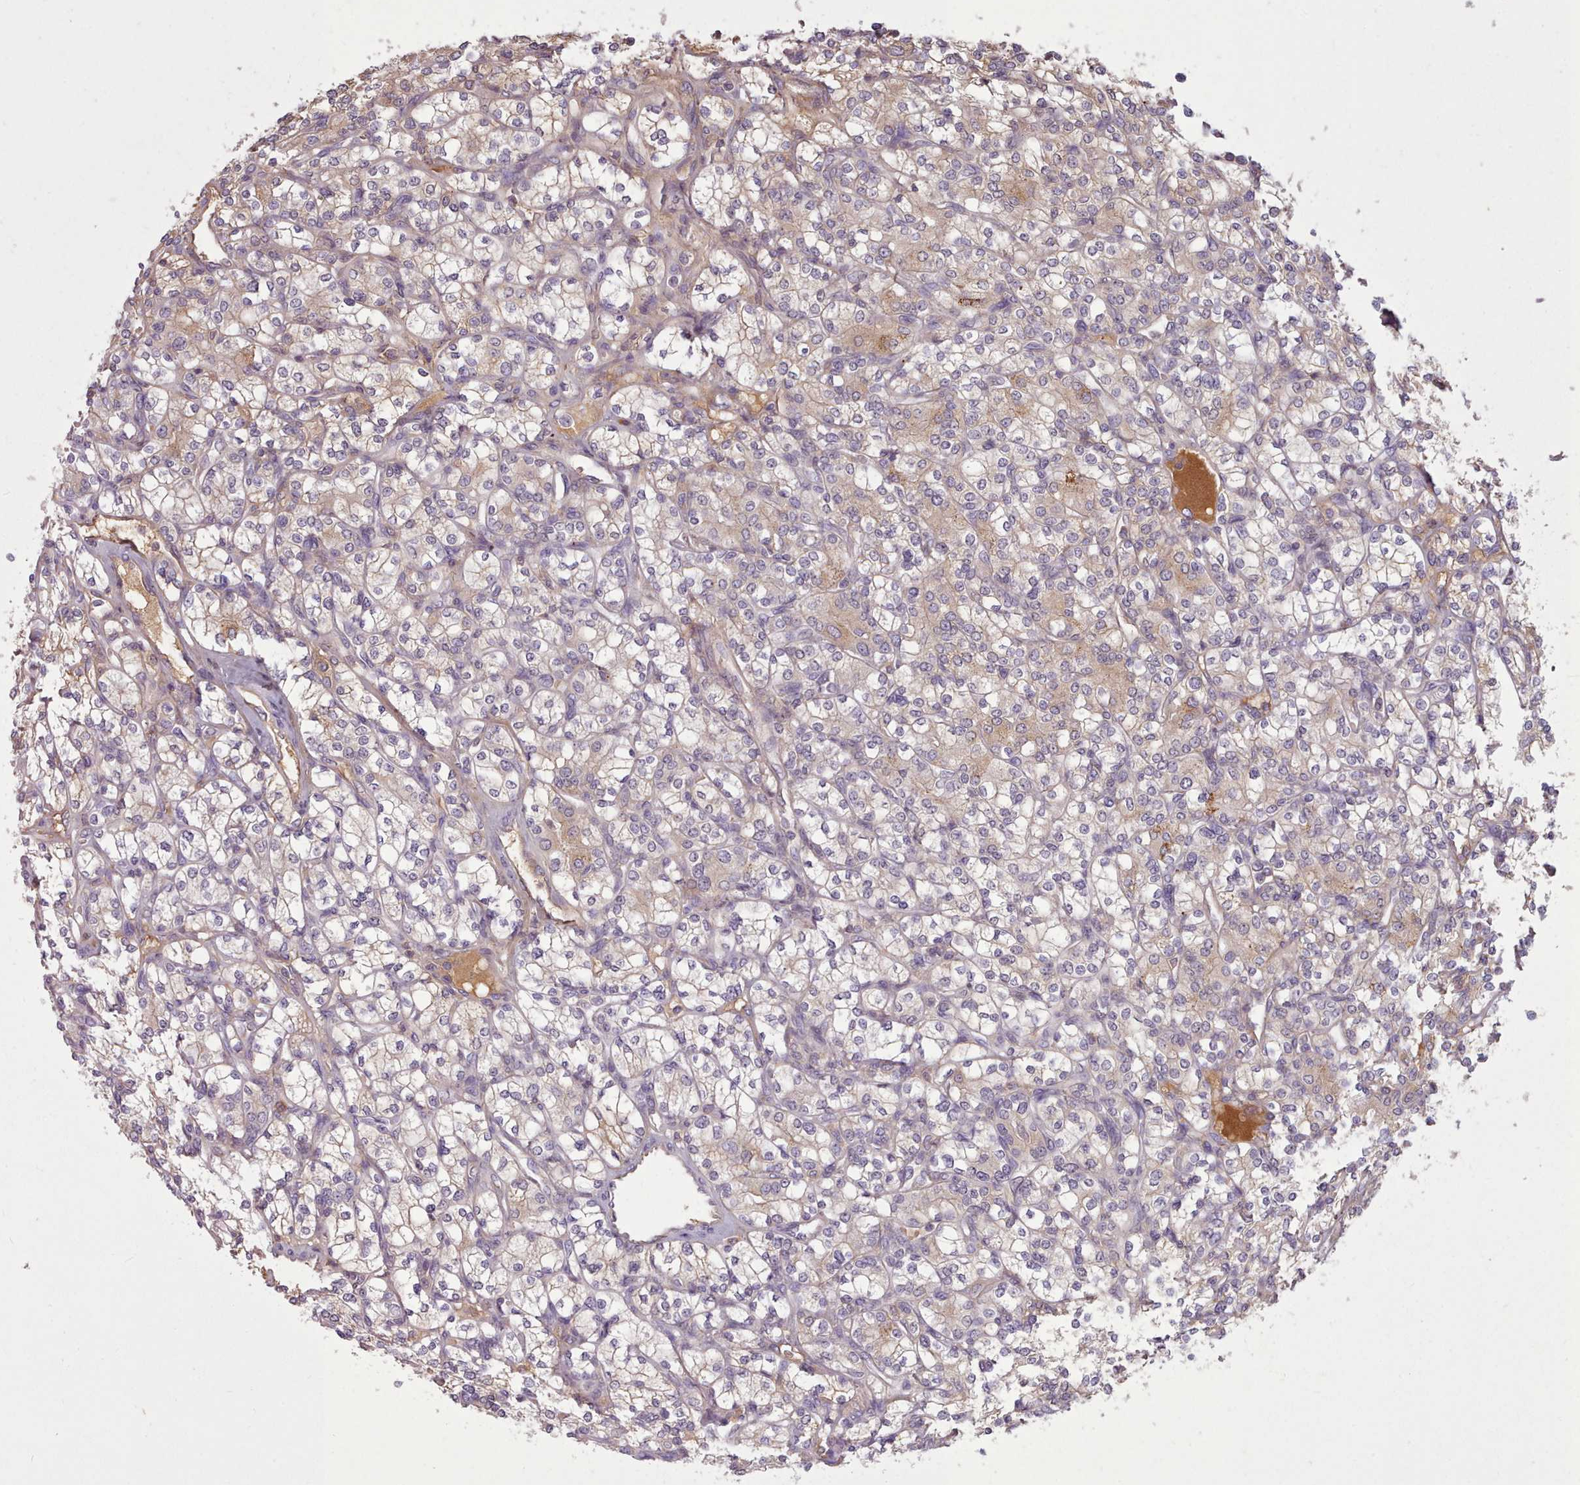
{"staining": {"intensity": "weak", "quantity": "25%-75%", "location": "cytoplasmic/membranous"}, "tissue": "renal cancer", "cell_type": "Tumor cells", "image_type": "cancer", "snomed": [{"axis": "morphology", "description": "Adenocarcinoma, NOS"}, {"axis": "topography", "description": "Kidney"}], "caption": "Protein staining of renal cancer (adenocarcinoma) tissue demonstrates weak cytoplasmic/membranous positivity in approximately 25%-75% of tumor cells.", "gene": "NMRK1", "patient": {"sex": "male", "age": 77}}